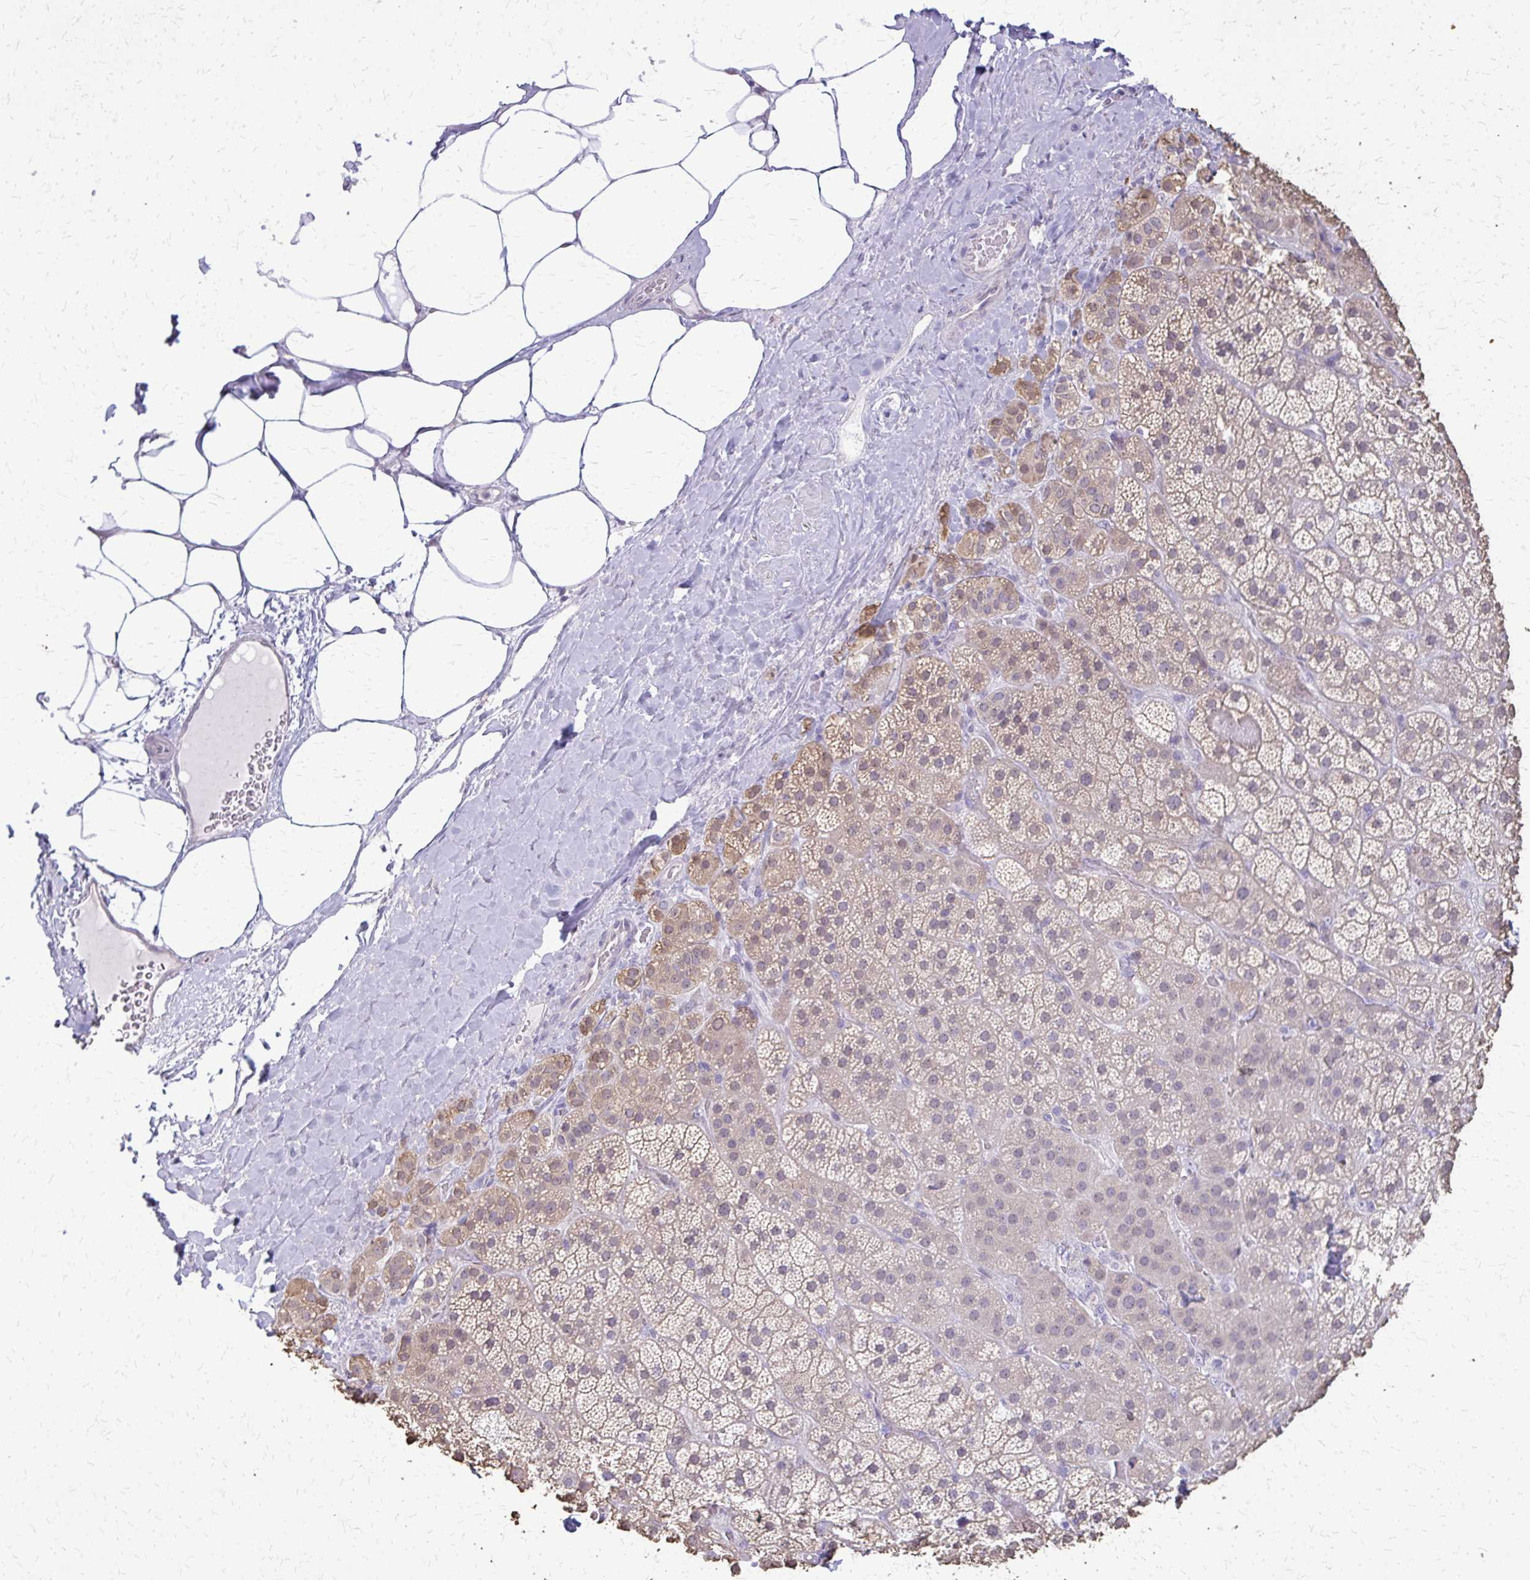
{"staining": {"intensity": "weak", "quantity": "25%-75%", "location": "cytoplasmic/membranous"}, "tissue": "adrenal gland", "cell_type": "Glandular cells", "image_type": "normal", "snomed": [{"axis": "morphology", "description": "Normal tissue, NOS"}, {"axis": "topography", "description": "Adrenal gland"}], "caption": "Glandular cells reveal low levels of weak cytoplasmic/membranous staining in approximately 25%-75% of cells in normal adrenal gland. (DAB IHC, brown staining for protein, blue staining for nuclei).", "gene": "PLCB1", "patient": {"sex": "male", "age": 57}}